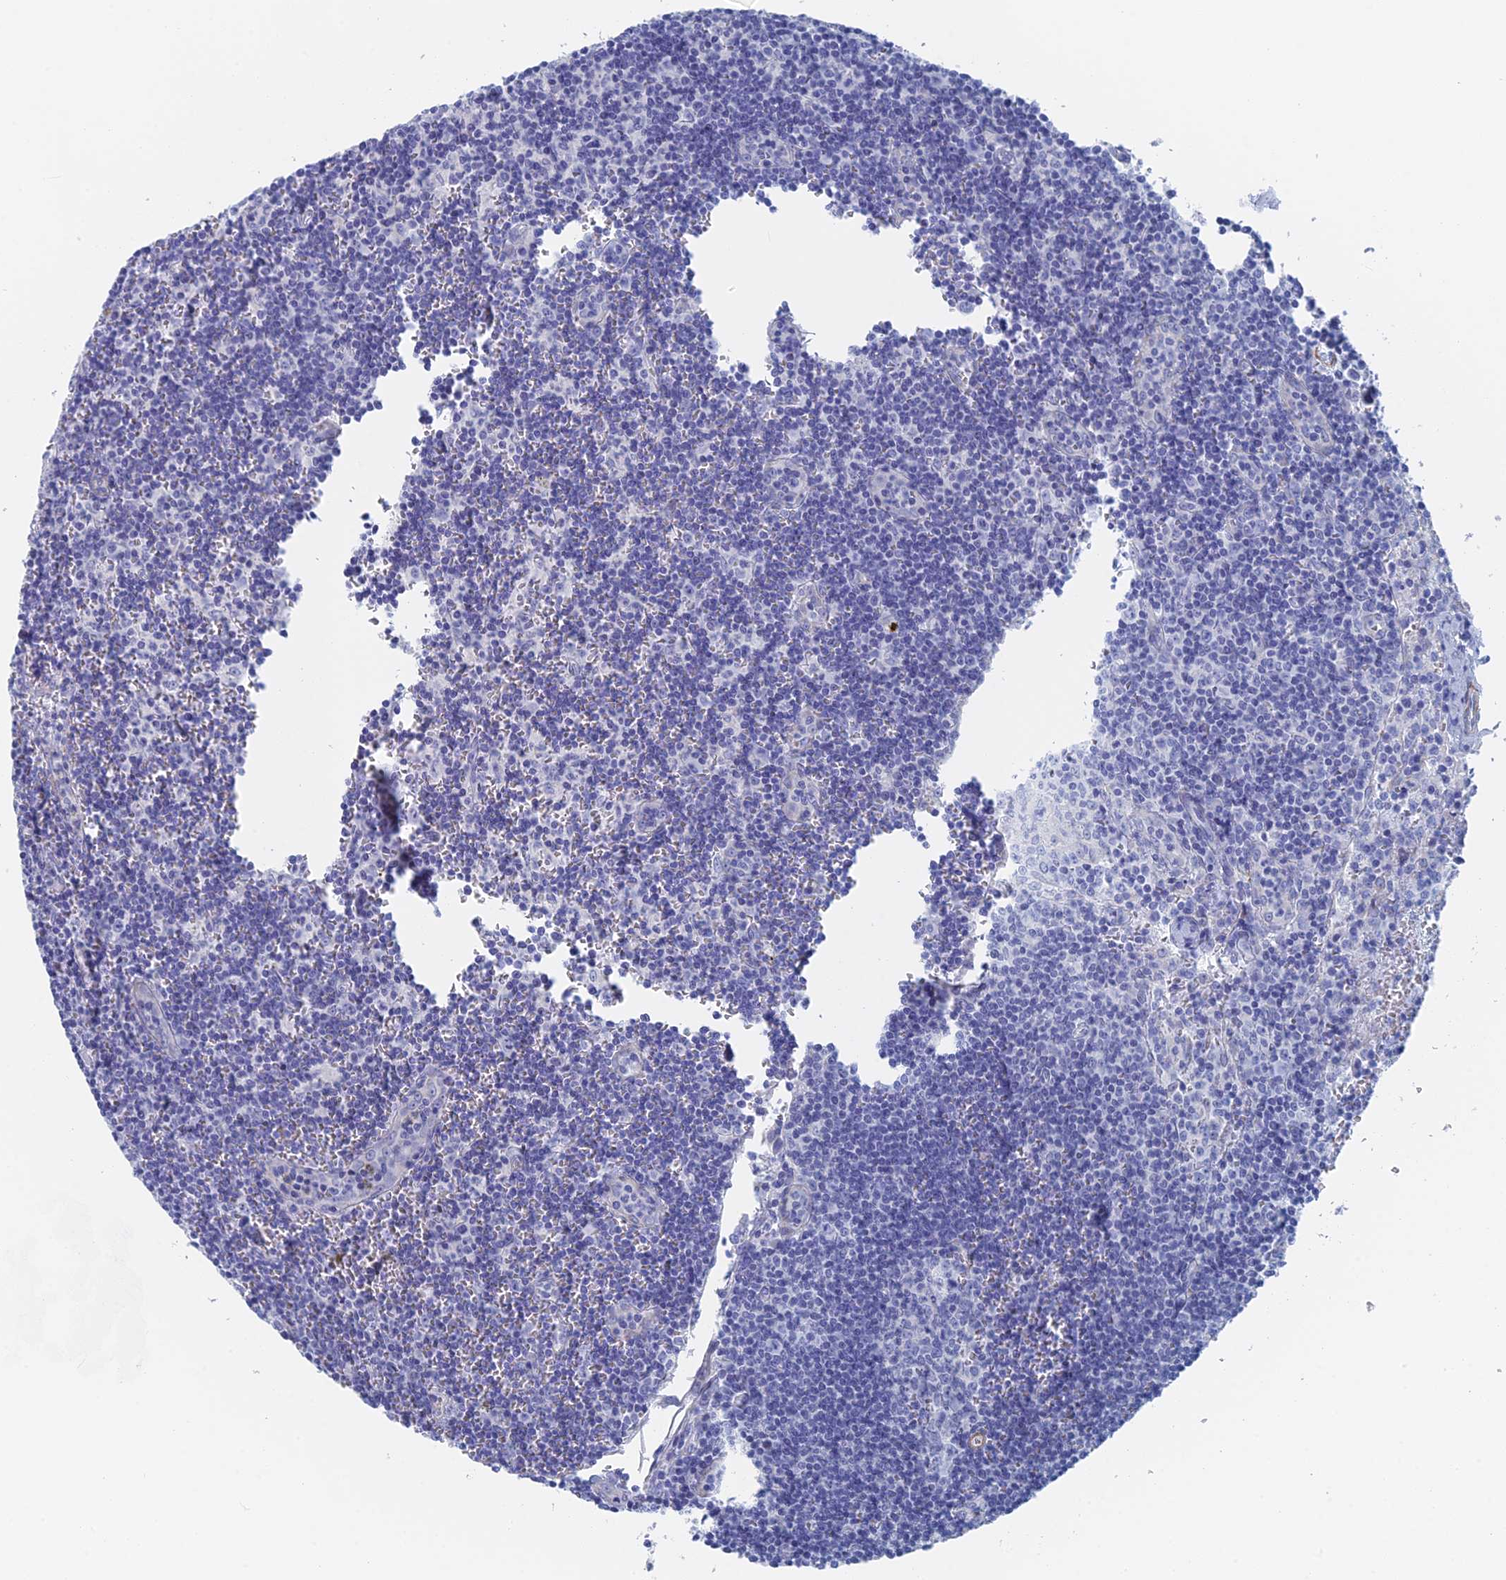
{"staining": {"intensity": "negative", "quantity": "none", "location": "none"}, "tissue": "lymph node", "cell_type": "Germinal center cells", "image_type": "normal", "snomed": [{"axis": "morphology", "description": "Normal tissue, NOS"}, {"axis": "topography", "description": "Lymph node"}], "caption": "A histopathology image of lymph node stained for a protein displays no brown staining in germinal center cells.", "gene": "KCNK18", "patient": {"sex": "female", "age": 32}}